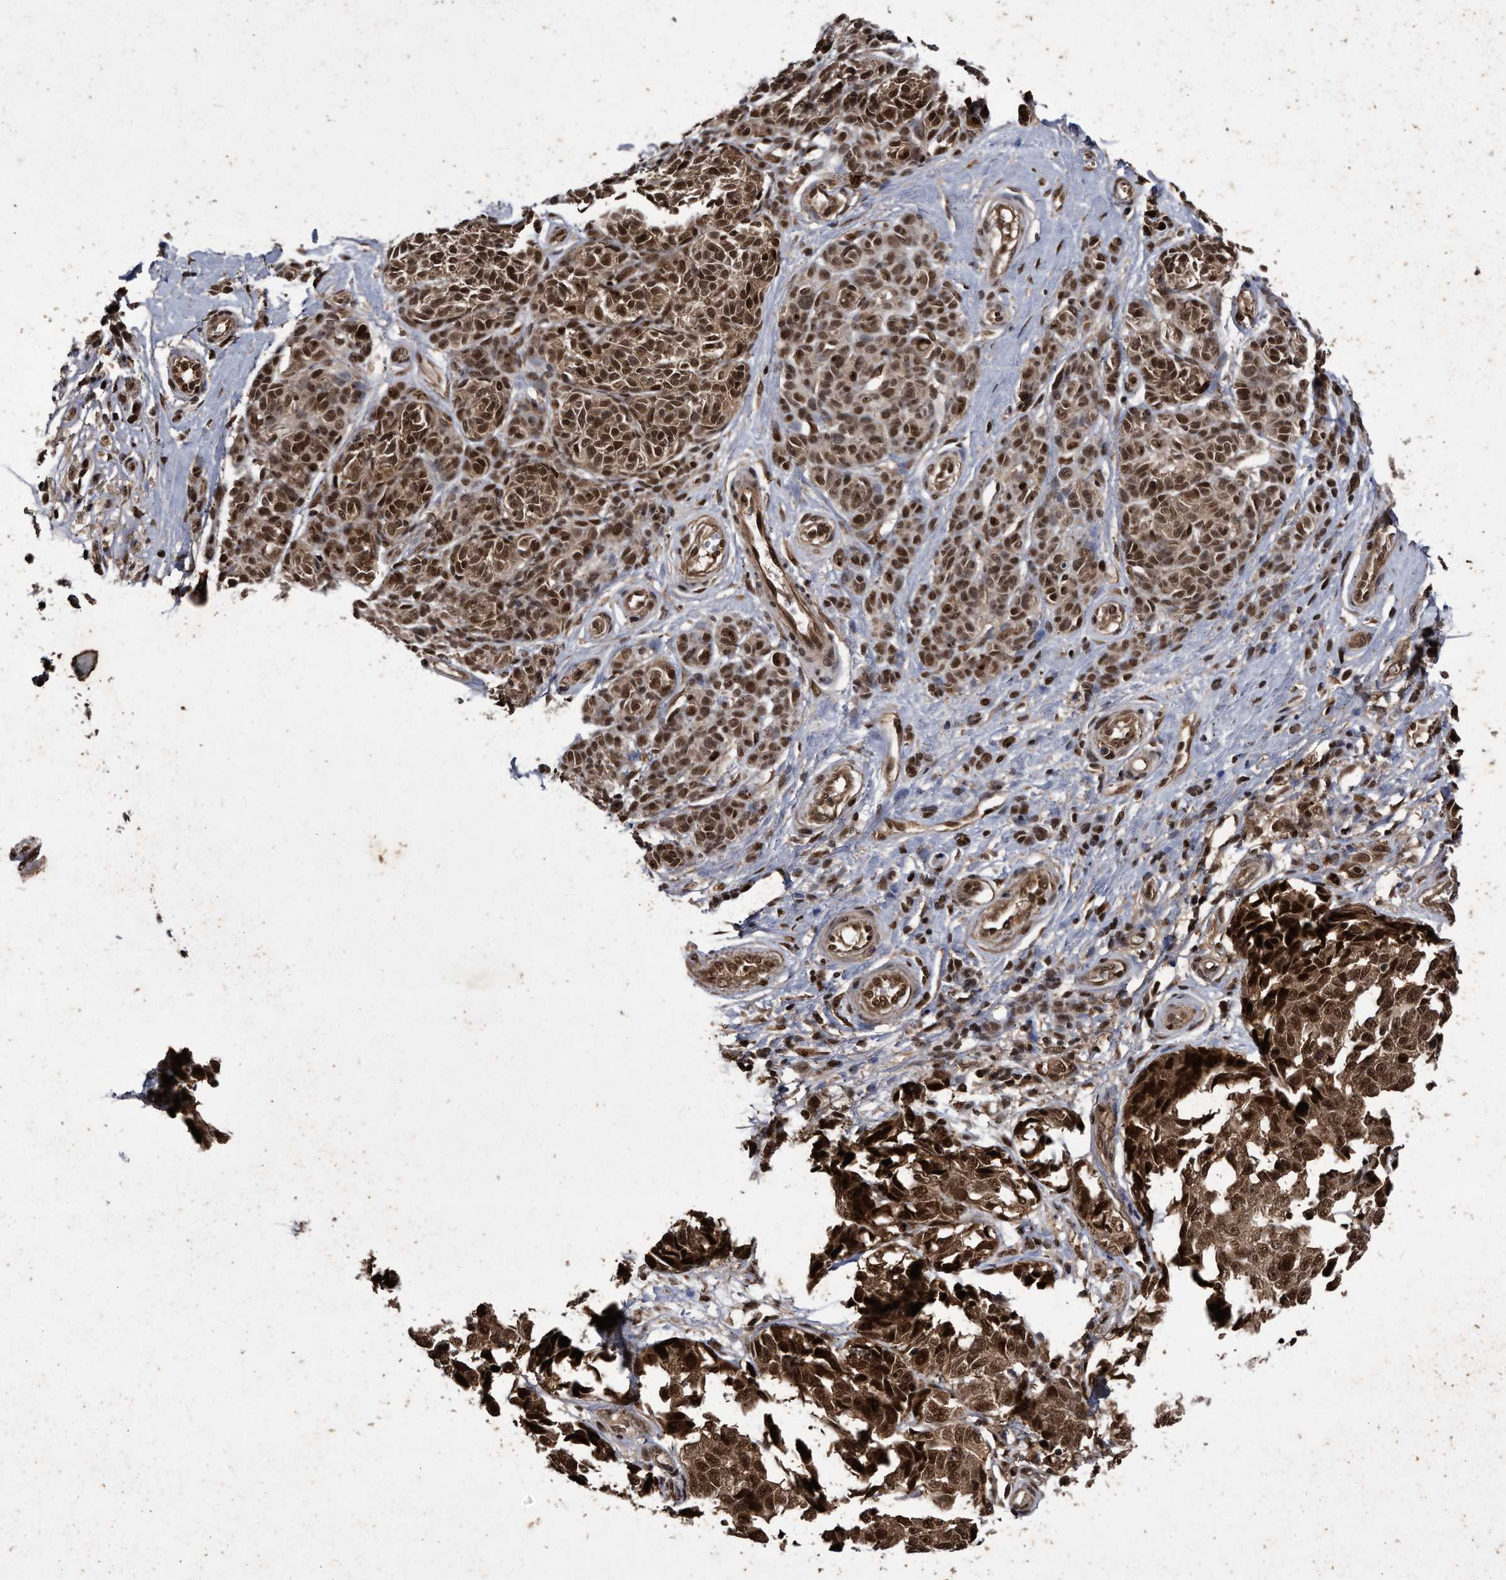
{"staining": {"intensity": "strong", "quantity": ">75%", "location": "cytoplasmic/membranous,nuclear"}, "tissue": "melanoma", "cell_type": "Tumor cells", "image_type": "cancer", "snomed": [{"axis": "morphology", "description": "Malignant melanoma, NOS"}, {"axis": "topography", "description": "Skin"}], "caption": "Melanoma tissue displays strong cytoplasmic/membranous and nuclear positivity in about >75% of tumor cells", "gene": "RAD23B", "patient": {"sex": "female", "age": 64}}